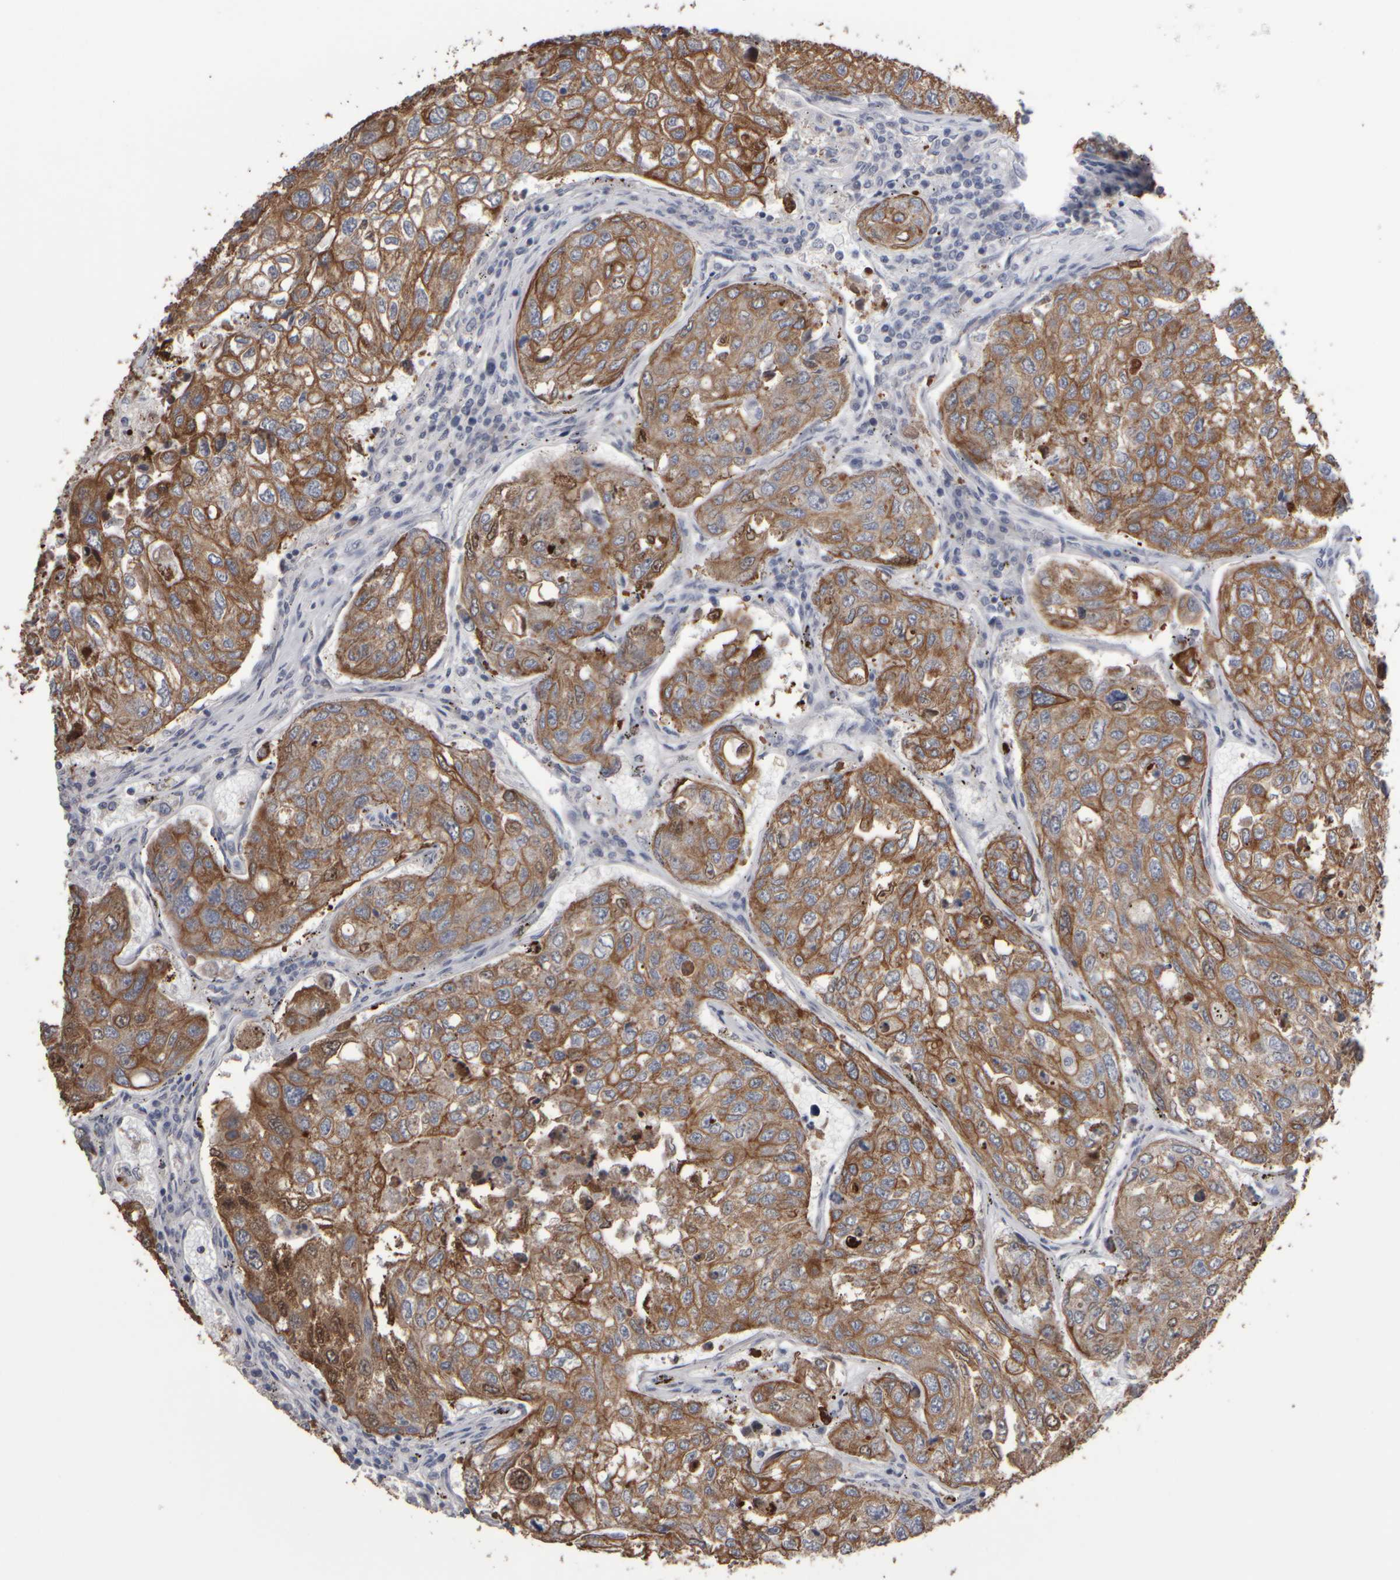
{"staining": {"intensity": "moderate", "quantity": ">75%", "location": "cytoplasmic/membranous"}, "tissue": "urothelial cancer", "cell_type": "Tumor cells", "image_type": "cancer", "snomed": [{"axis": "morphology", "description": "Urothelial carcinoma, High grade"}, {"axis": "topography", "description": "Lymph node"}, {"axis": "topography", "description": "Urinary bladder"}], "caption": "A histopathology image of human urothelial cancer stained for a protein demonstrates moderate cytoplasmic/membranous brown staining in tumor cells.", "gene": "EPHX2", "patient": {"sex": "male", "age": 51}}